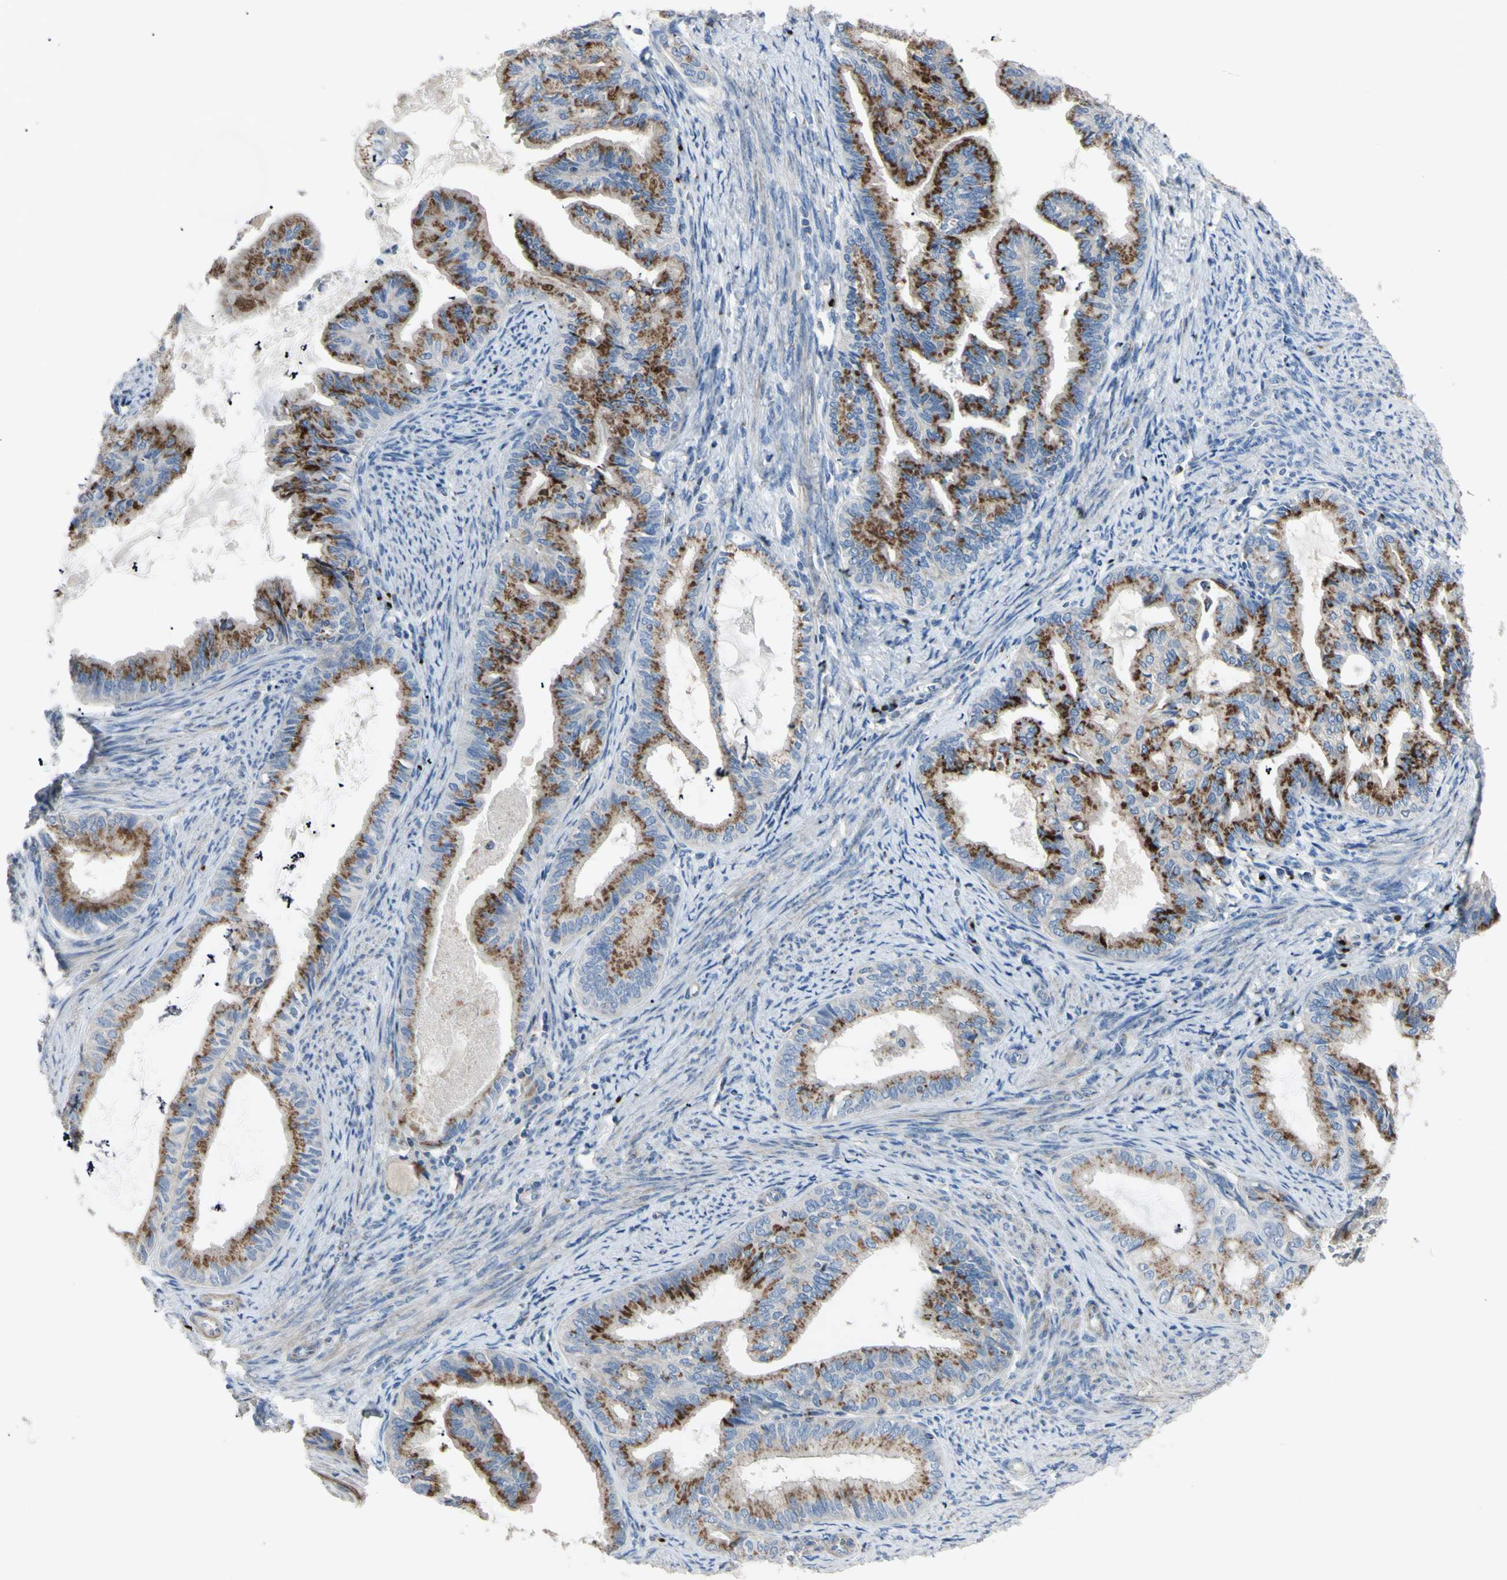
{"staining": {"intensity": "moderate", "quantity": ">75%", "location": "cytoplasmic/membranous"}, "tissue": "endometrial cancer", "cell_type": "Tumor cells", "image_type": "cancer", "snomed": [{"axis": "morphology", "description": "Adenocarcinoma, NOS"}, {"axis": "topography", "description": "Endometrium"}], "caption": "About >75% of tumor cells in adenocarcinoma (endometrial) display moderate cytoplasmic/membranous protein staining as visualized by brown immunohistochemical staining.", "gene": "B4GALT3", "patient": {"sex": "female", "age": 86}}